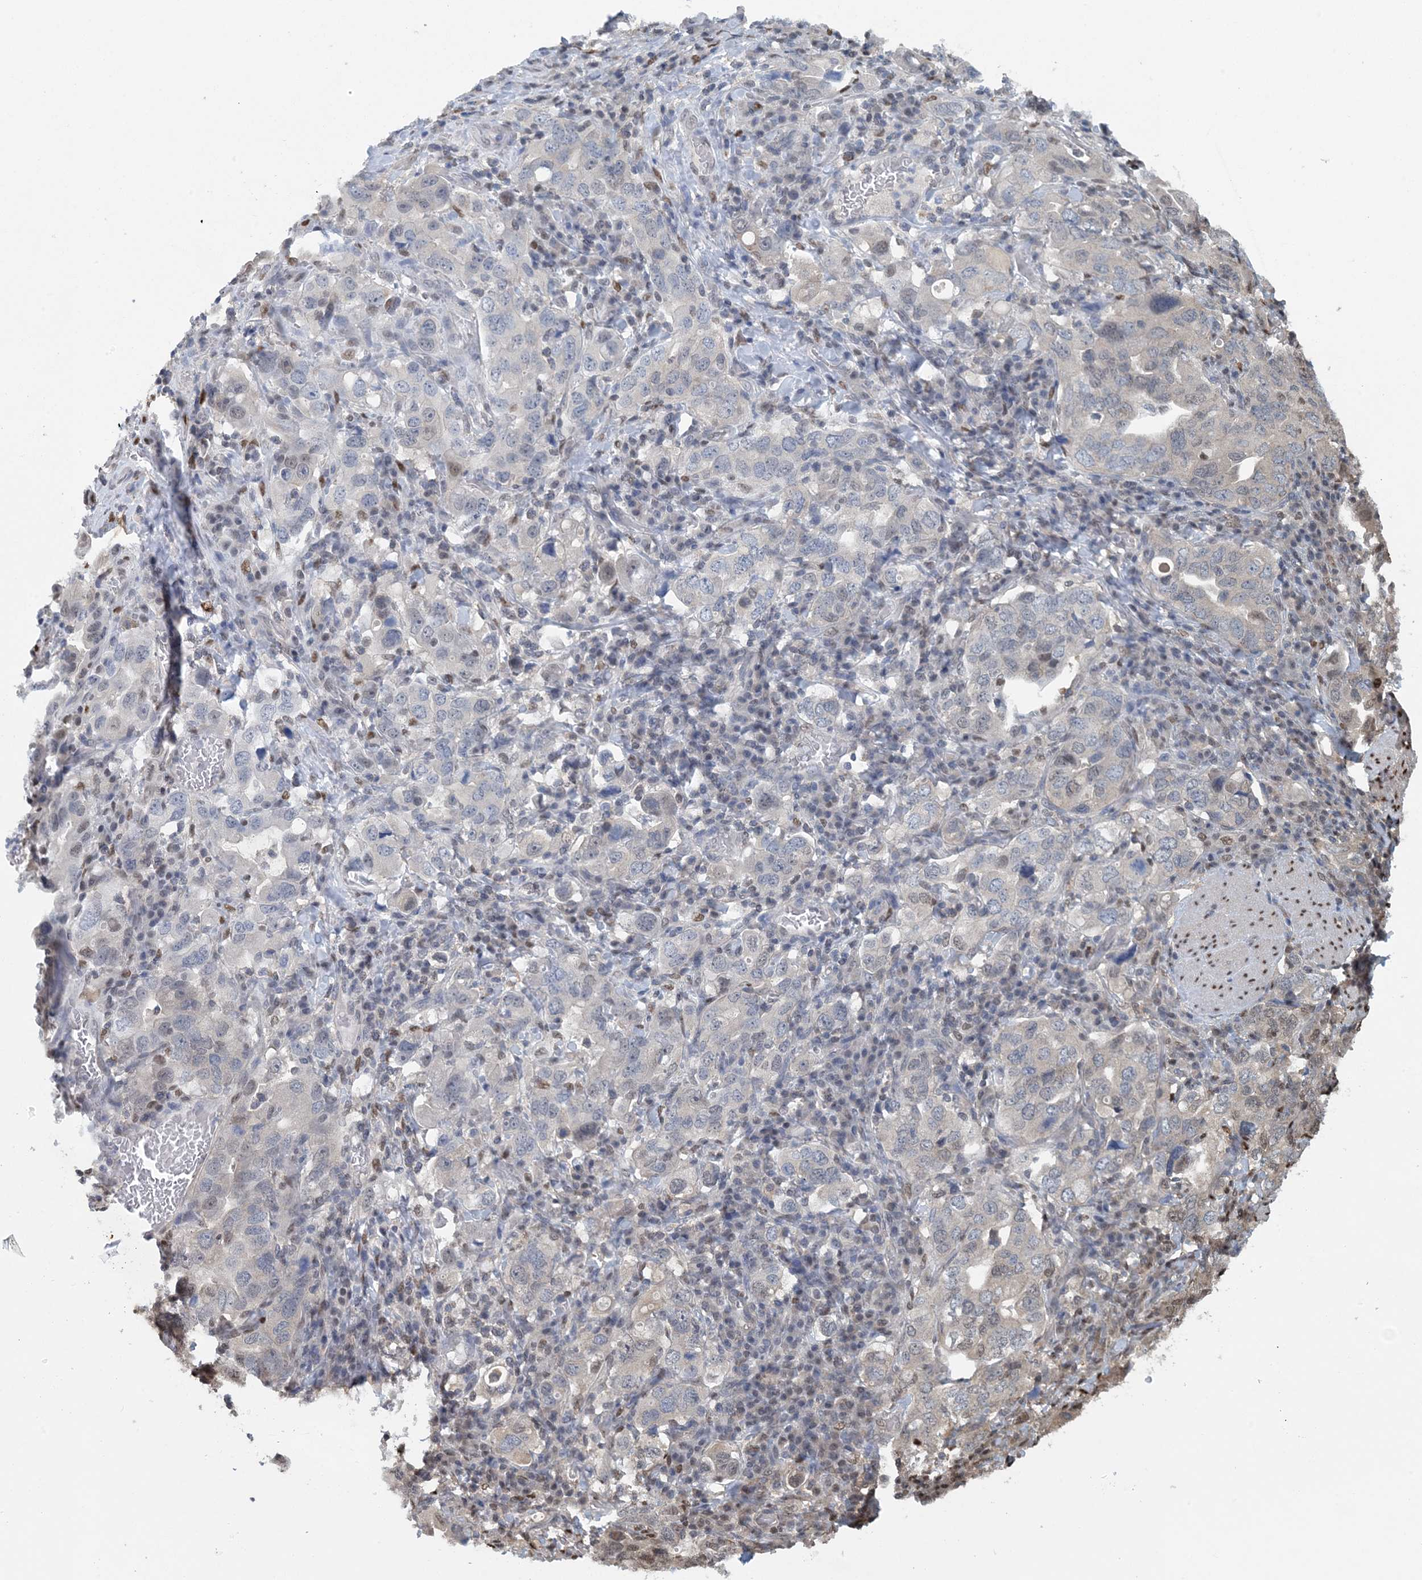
{"staining": {"intensity": "negative", "quantity": "none", "location": "none"}, "tissue": "stomach cancer", "cell_type": "Tumor cells", "image_type": "cancer", "snomed": [{"axis": "morphology", "description": "Adenocarcinoma, NOS"}, {"axis": "topography", "description": "Stomach, upper"}], "caption": "This is a histopathology image of IHC staining of stomach cancer (adenocarcinoma), which shows no staining in tumor cells.", "gene": "HIKESHI", "patient": {"sex": "male", "age": 62}}